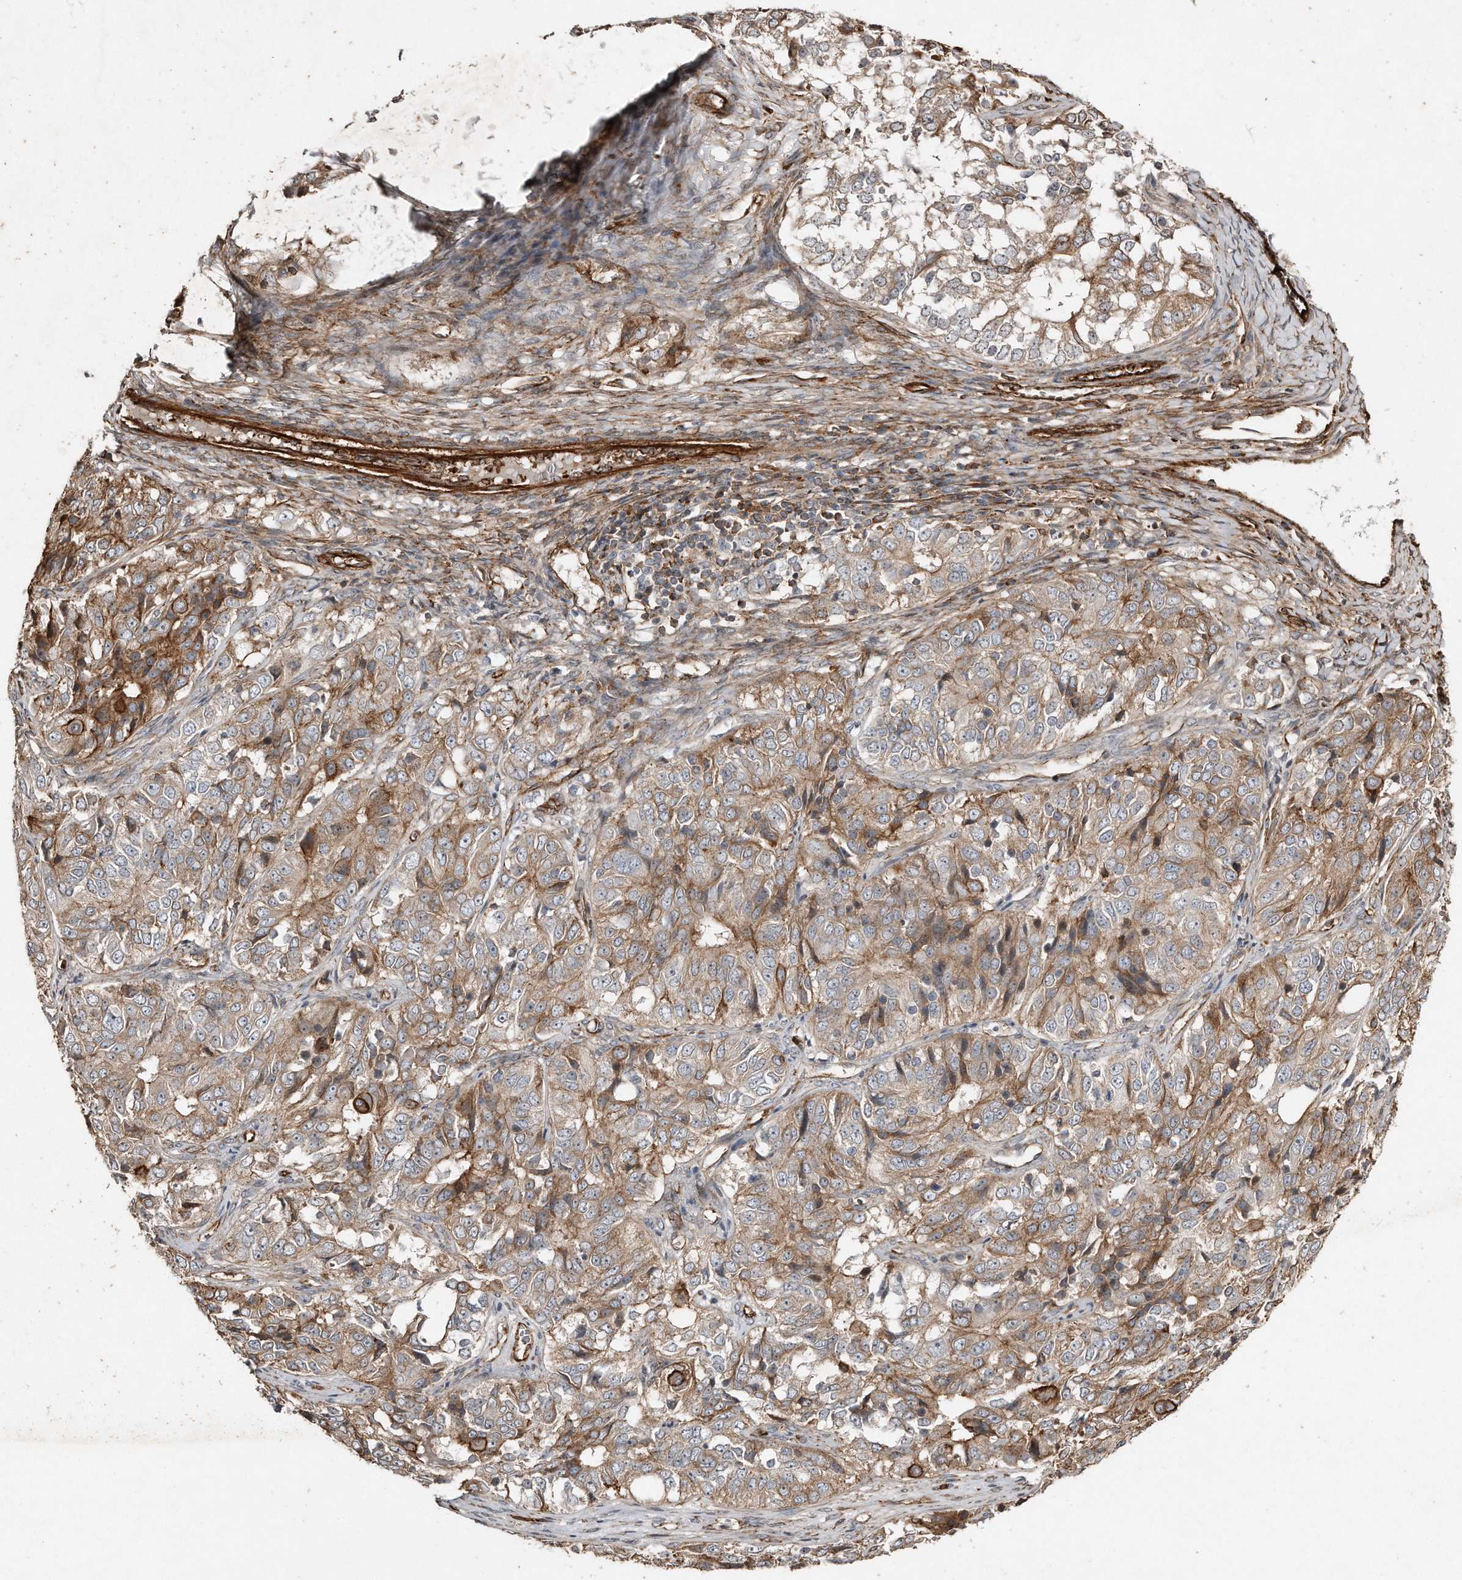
{"staining": {"intensity": "moderate", "quantity": ">75%", "location": "cytoplasmic/membranous"}, "tissue": "ovarian cancer", "cell_type": "Tumor cells", "image_type": "cancer", "snomed": [{"axis": "morphology", "description": "Carcinoma, endometroid"}, {"axis": "topography", "description": "Ovary"}], "caption": "DAB immunohistochemical staining of ovarian endometroid carcinoma exhibits moderate cytoplasmic/membranous protein staining in about >75% of tumor cells.", "gene": "SNAP47", "patient": {"sex": "female", "age": 51}}